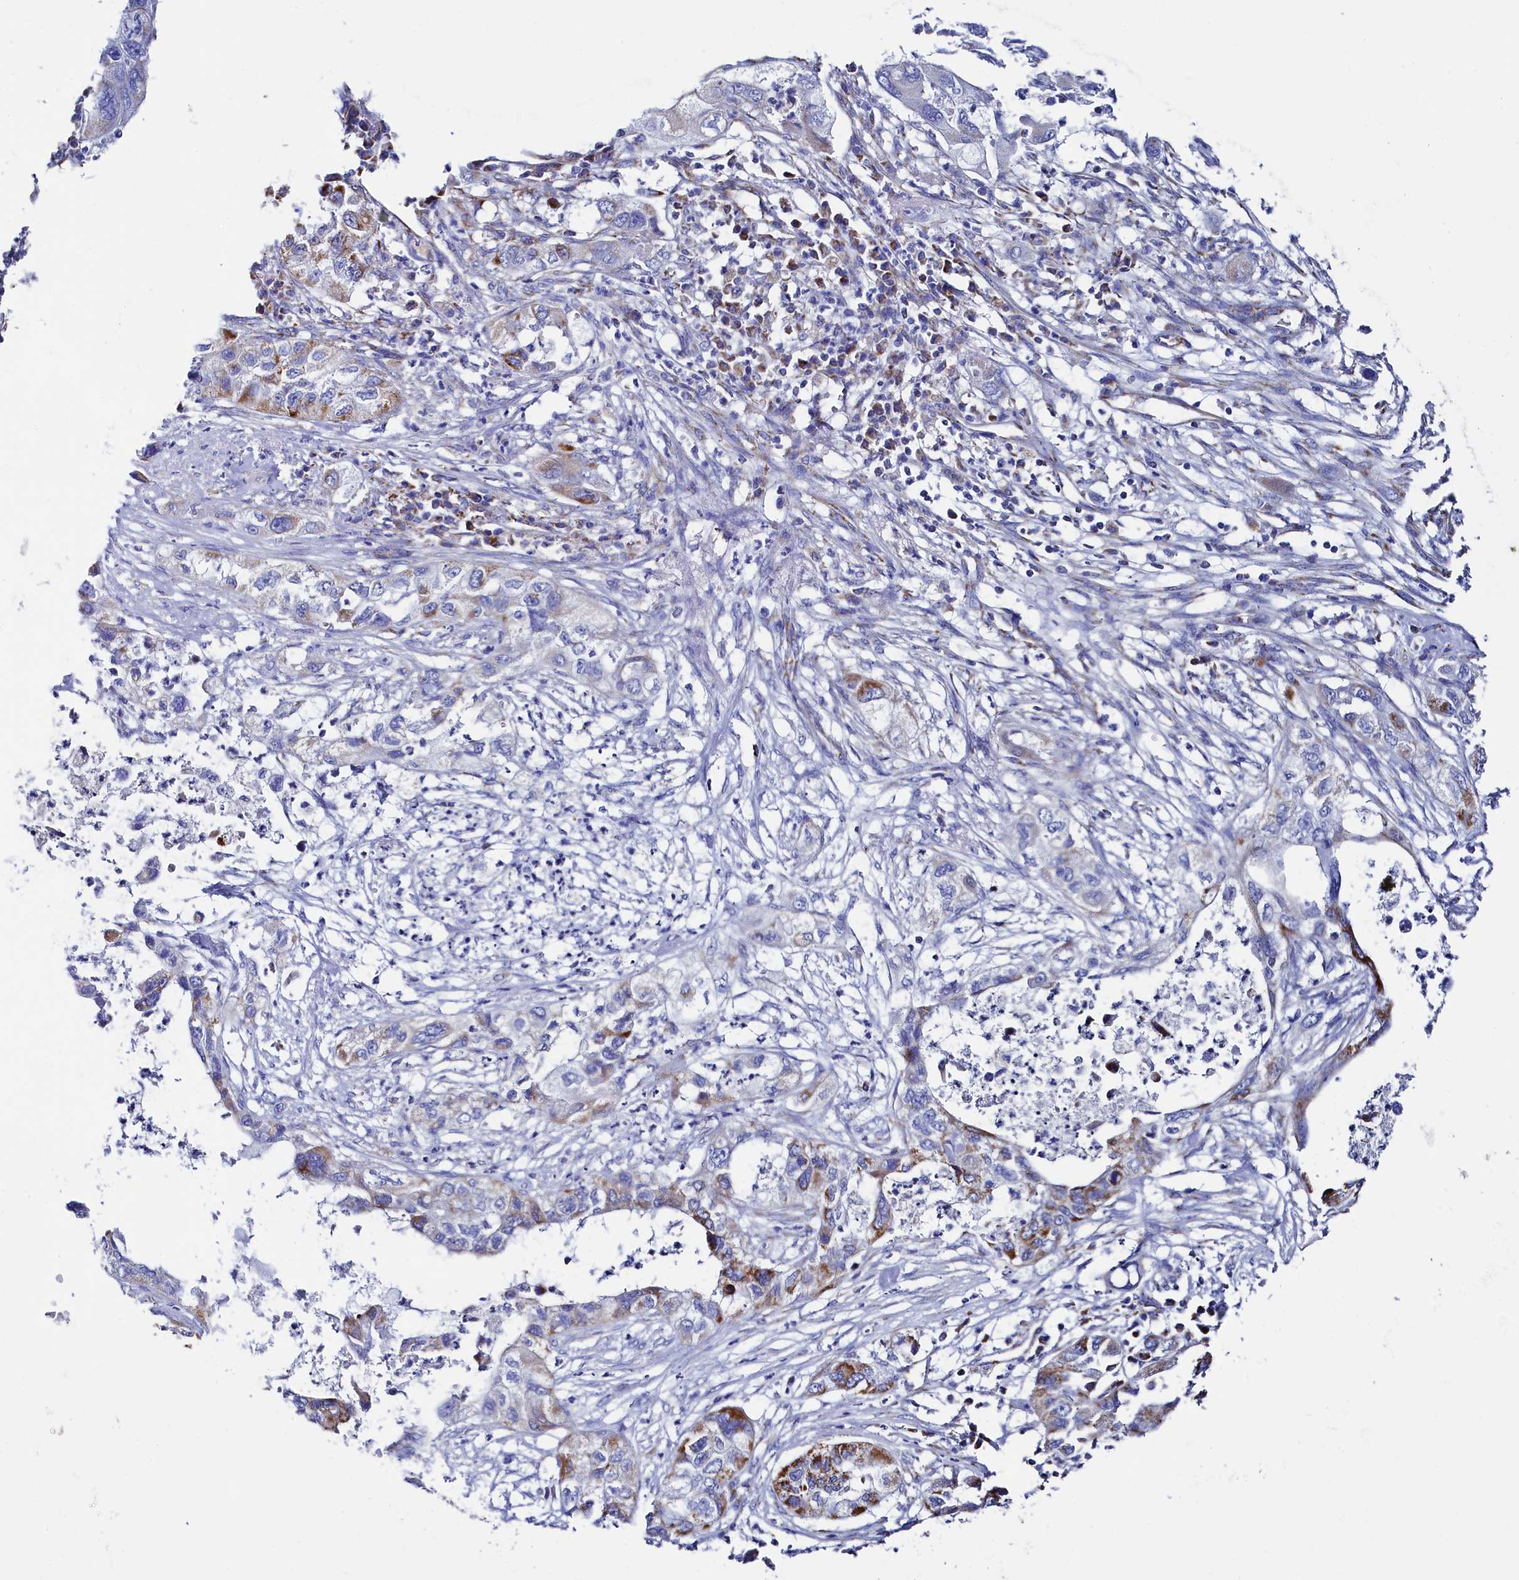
{"staining": {"intensity": "moderate", "quantity": "<25%", "location": "cytoplasmic/membranous"}, "tissue": "pancreatic cancer", "cell_type": "Tumor cells", "image_type": "cancer", "snomed": [{"axis": "morphology", "description": "Adenocarcinoma, NOS"}, {"axis": "topography", "description": "Pancreas"}], "caption": "IHC of pancreatic cancer reveals low levels of moderate cytoplasmic/membranous staining in about <25% of tumor cells.", "gene": "MMAB", "patient": {"sex": "female", "age": 78}}